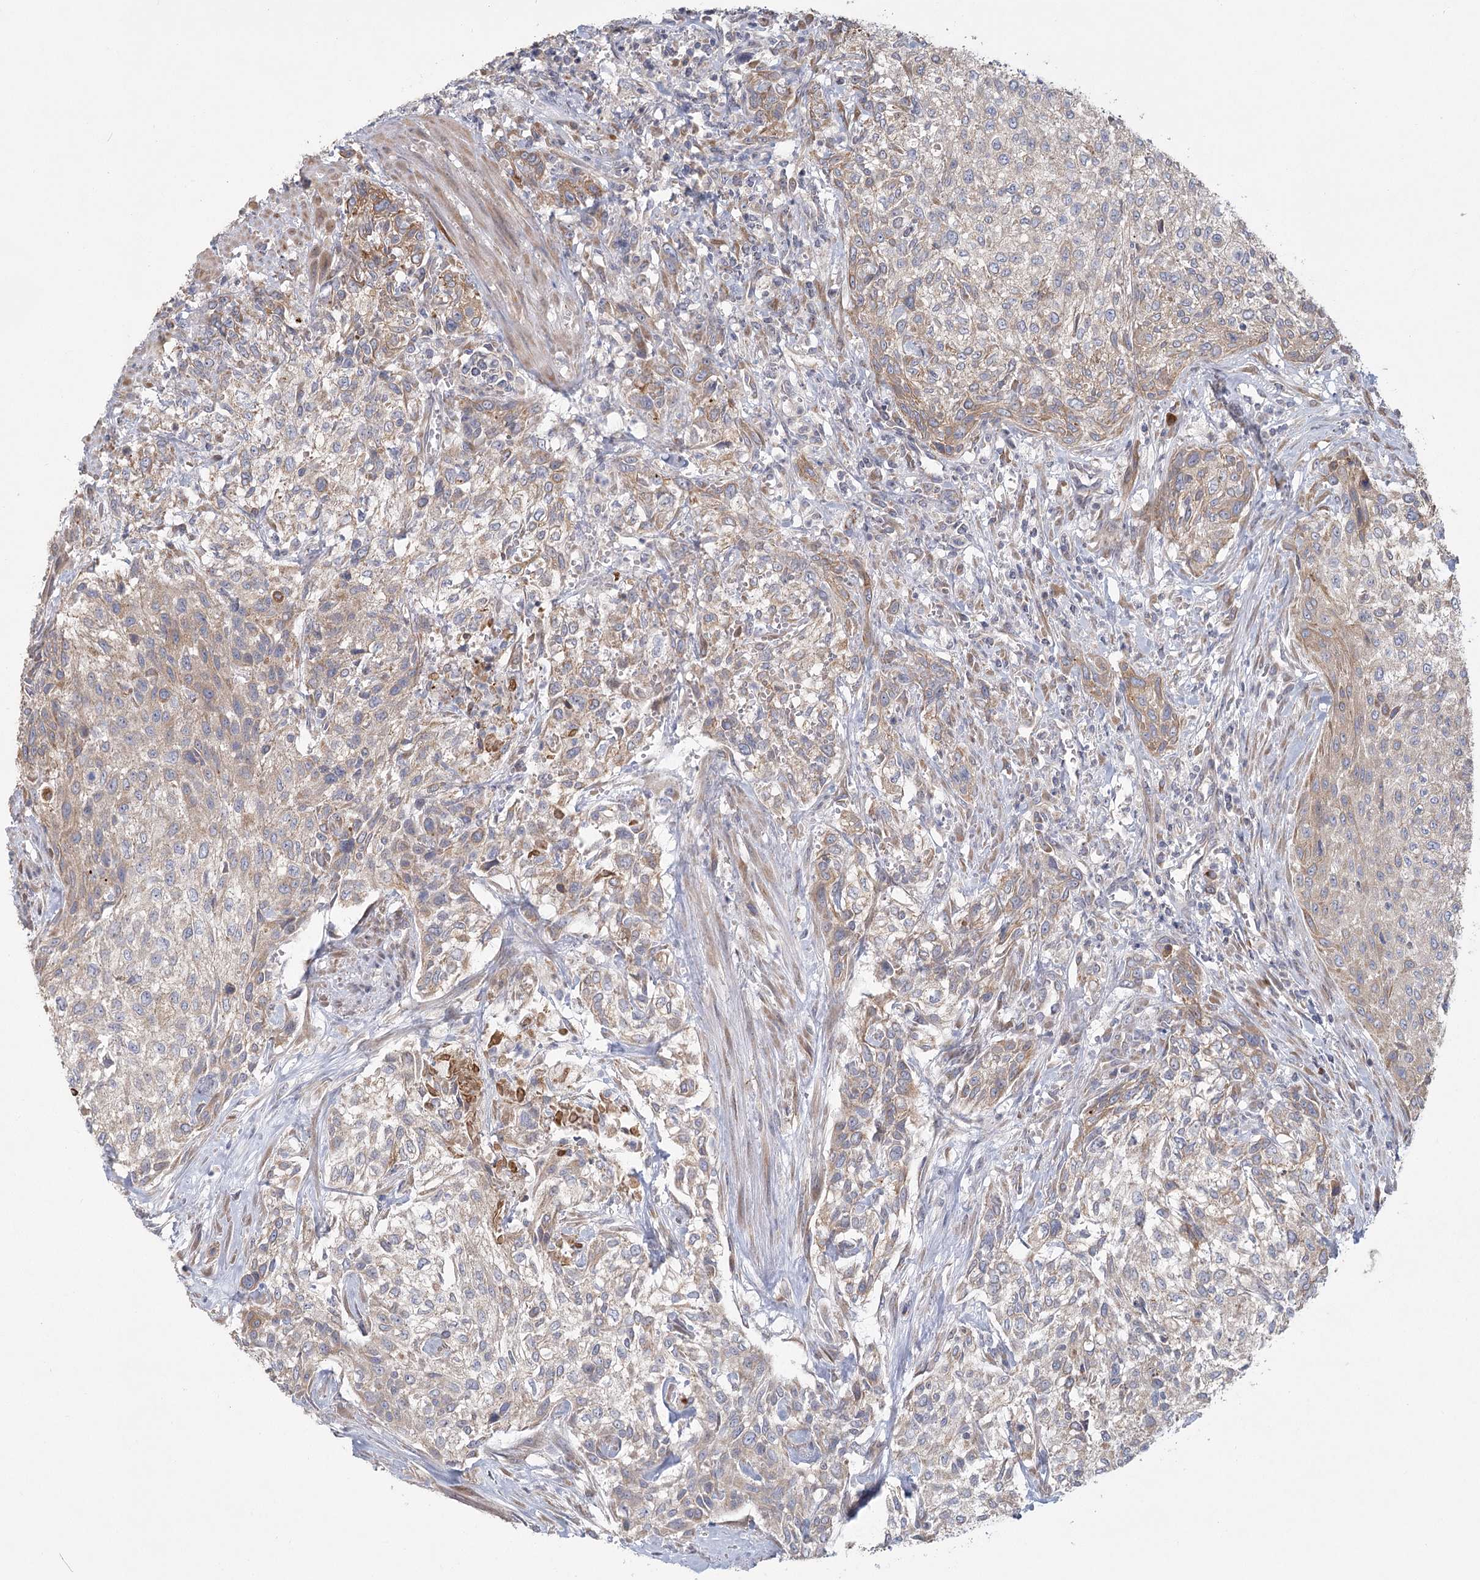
{"staining": {"intensity": "weak", "quantity": "25%-75%", "location": "cytoplasmic/membranous"}, "tissue": "urothelial cancer", "cell_type": "Tumor cells", "image_type": "cancer", "snomed": [{"axis": "morphology", "description": "Normal tissue, NOS"}, {"axis": "morphology", "description": "Urothelial carcinoma, NOS"}, {"axis": "topography", "description": "Urinary bladder"}, {"axis": "topography", "description": "Peripheral nerve tissue"}], "caption": "There is low levels of weak cytoplasmic/membranous staining in tumor cells of urothelial cancer, as demonstrated by immunohistochemical staining (brown color).", "gene": "CNTLN", "patient": {"sex": "male", "age": 35}}